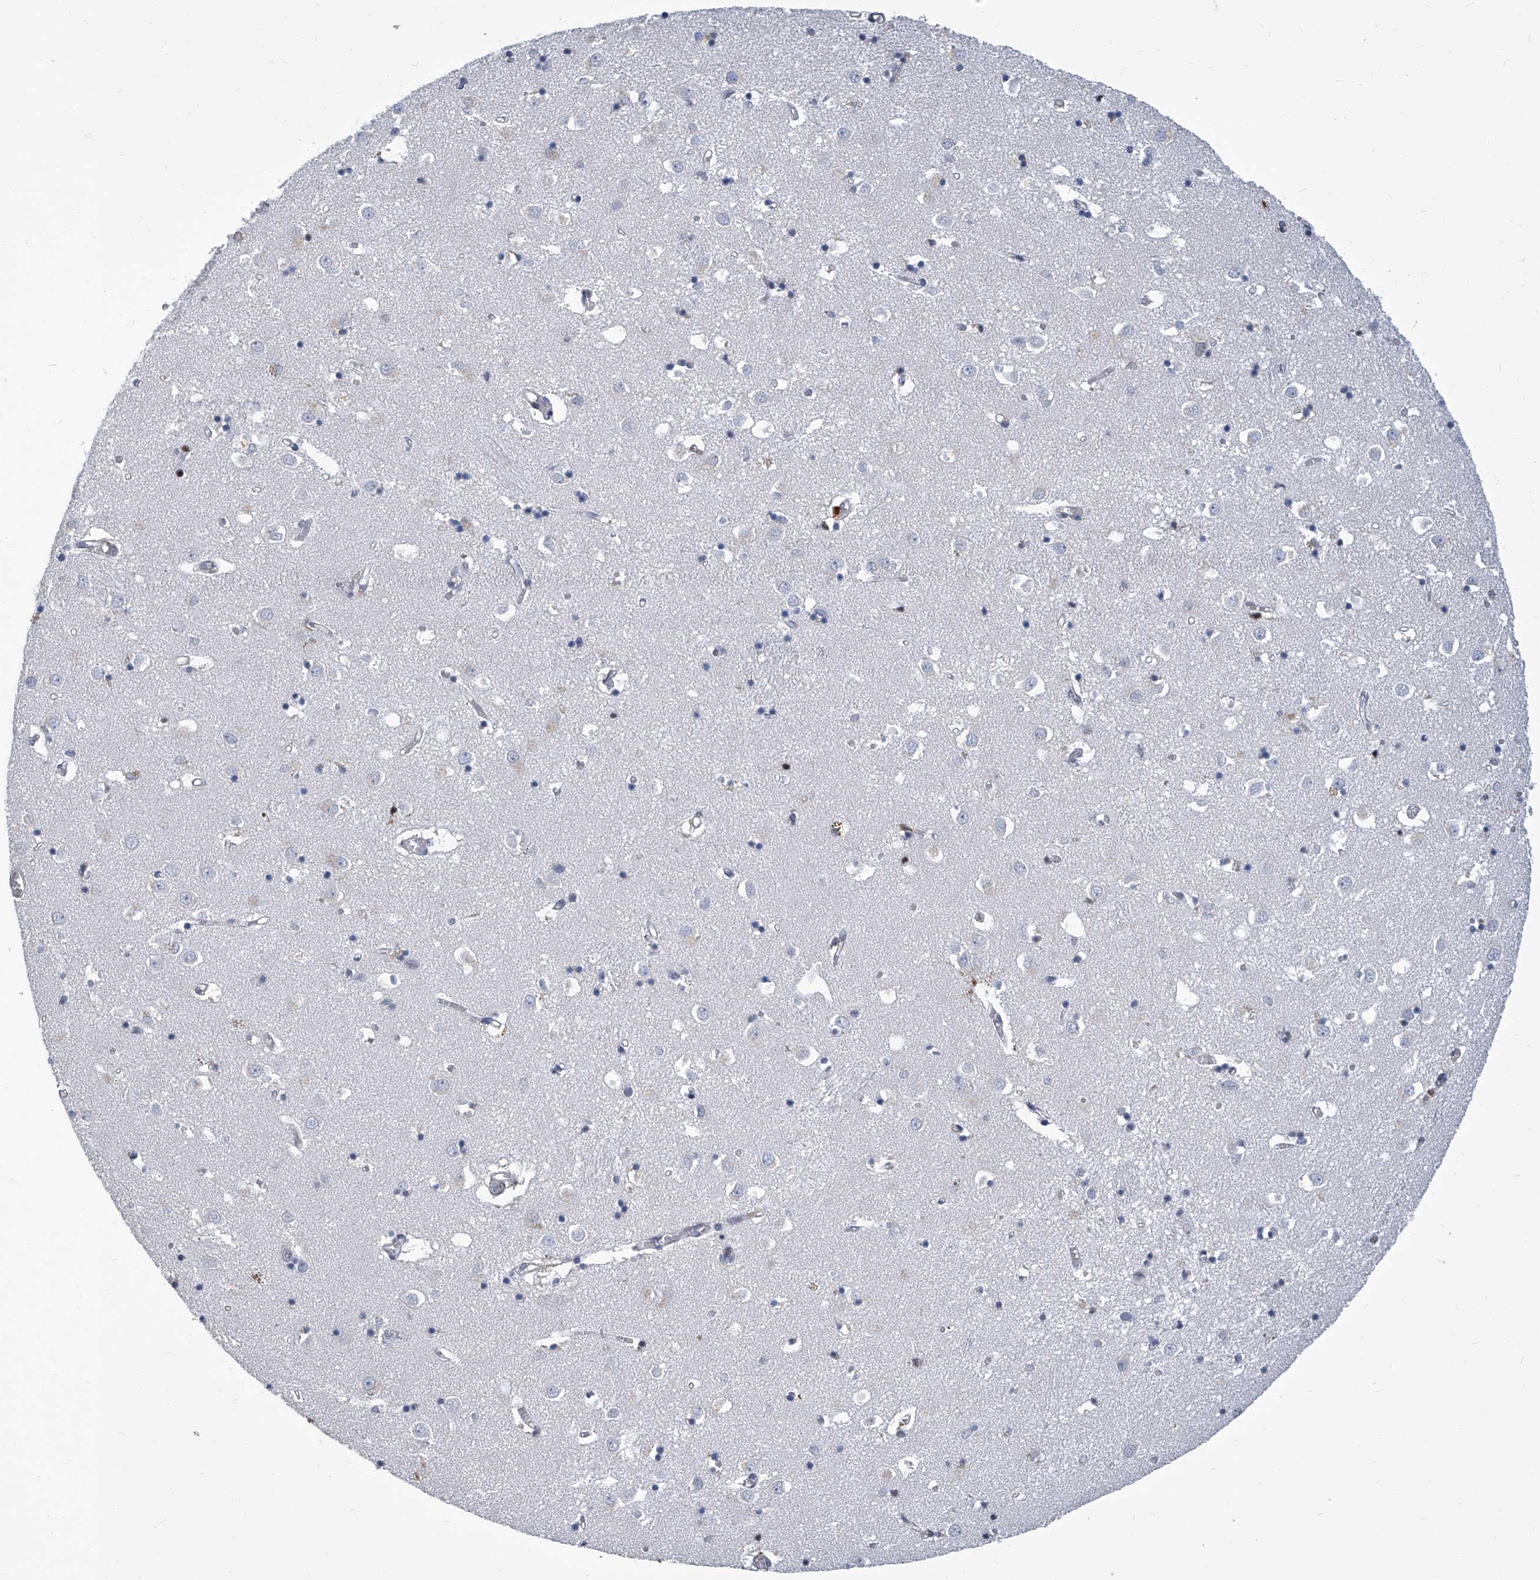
{"staining": {"intensity": "moderate", "quantity": "<25%", "location": "nuclear"}, "tissue": "caudate", "cell_type": "Glial cells", "image_type": "normal", "snomed": [{"axis": "morphology", "description": "Normal tissue, NOS"}, {"axis": "topography", "description": "Lateral ventricle wall"}], "caption": "IHC of normal caudate exhibits low levels of moderate nuclear staining in approximately <25% of glial cells. Nuclei are stained in blue.", "gene": "PCNA", "patient": {"sex": "male", "age": 70}}